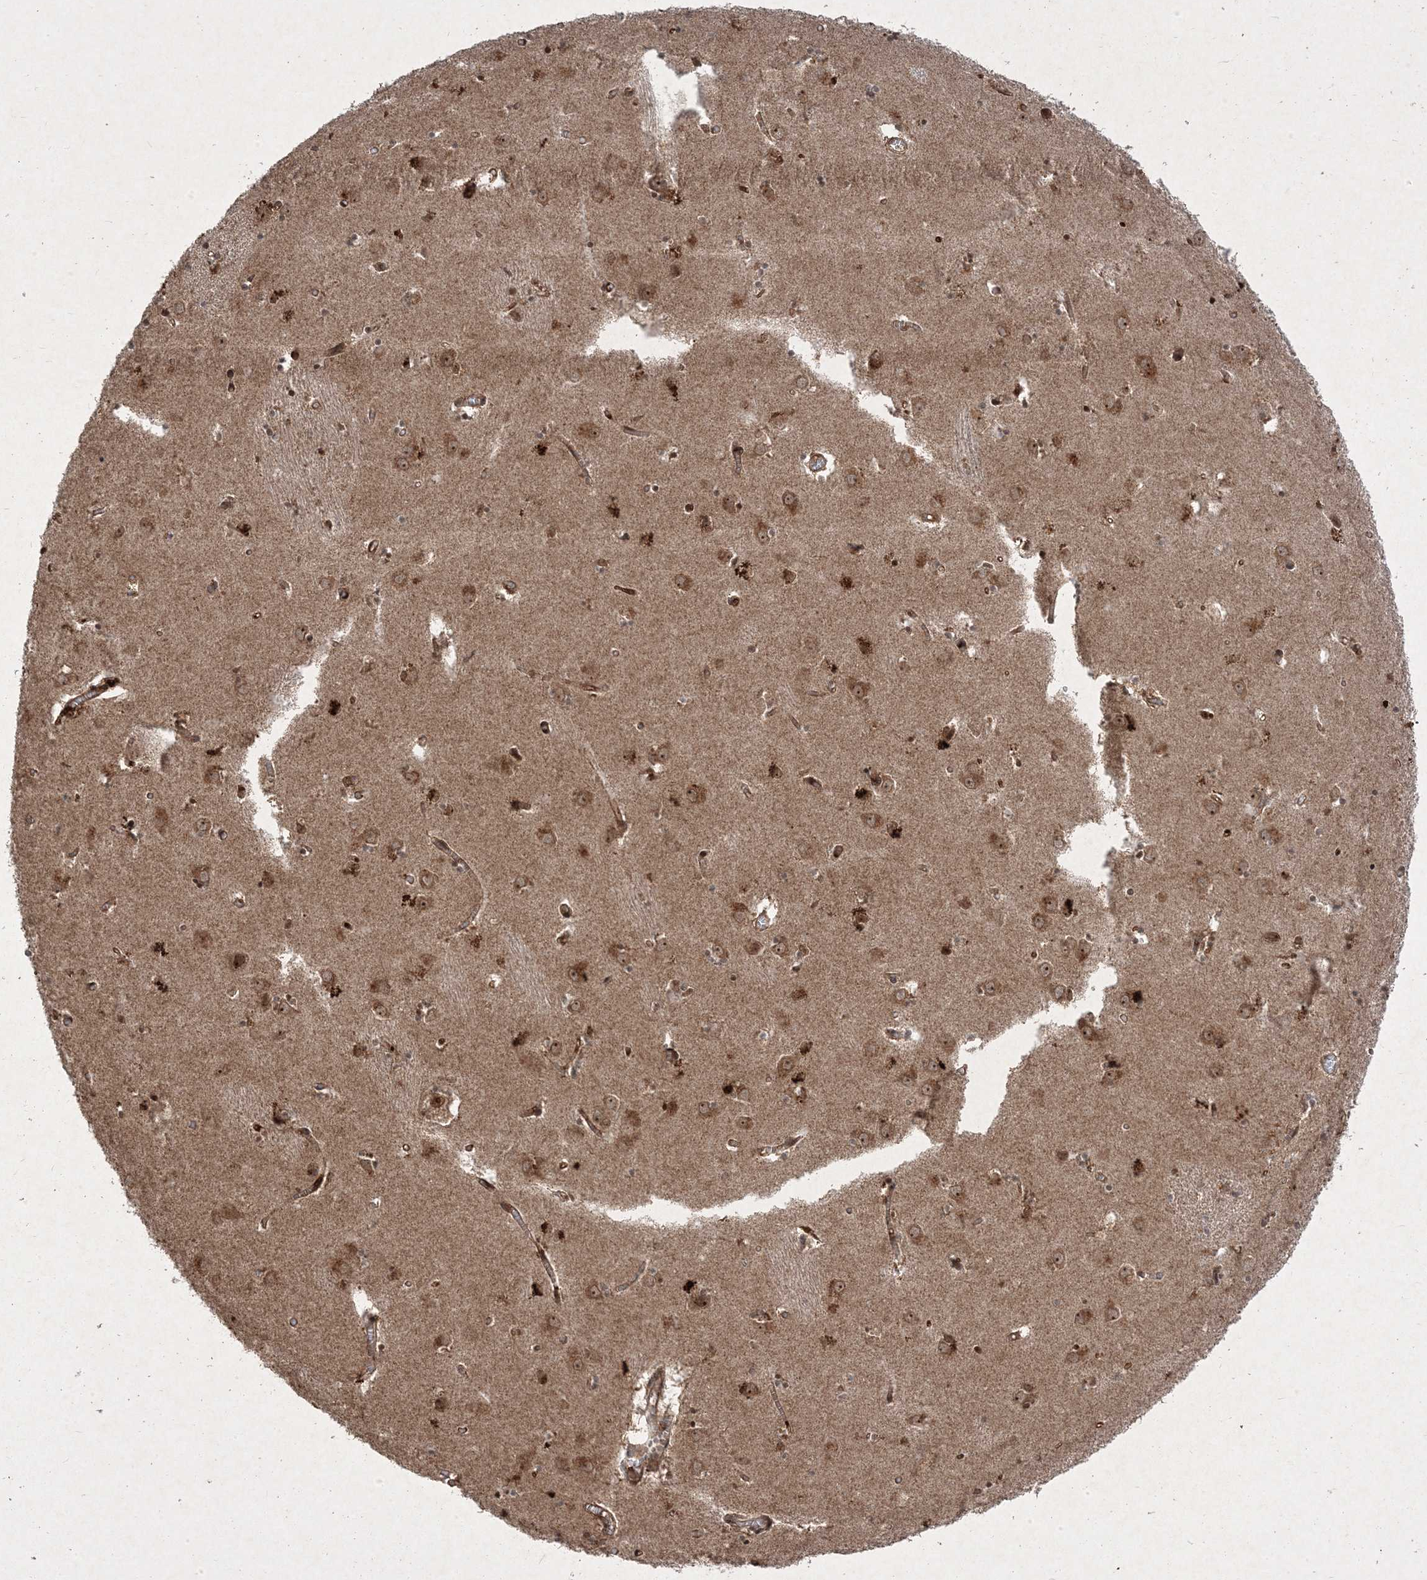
{"staining": {"intensity": "moderate", "quantity": ">75%", "location": "cytoplasmic/membranous,nuclear"}, "tissue": "caudate", "cell_type": "Glial cells", "image_type": "normal", "snomed": [{"axis": "morphology", "description": "Normal tissue, NOS"}, {"axis": "topography", "description": "Lateral ventricle wall"}], "caption": "This is a photomicrograph of IHC staining of benign caudate, which shows moderate expression in the cytoplasmic/membranous,nuclear of glial cells.", "gene": "PLEKHM2", "patient": {"sex": "male", "age": 70}}